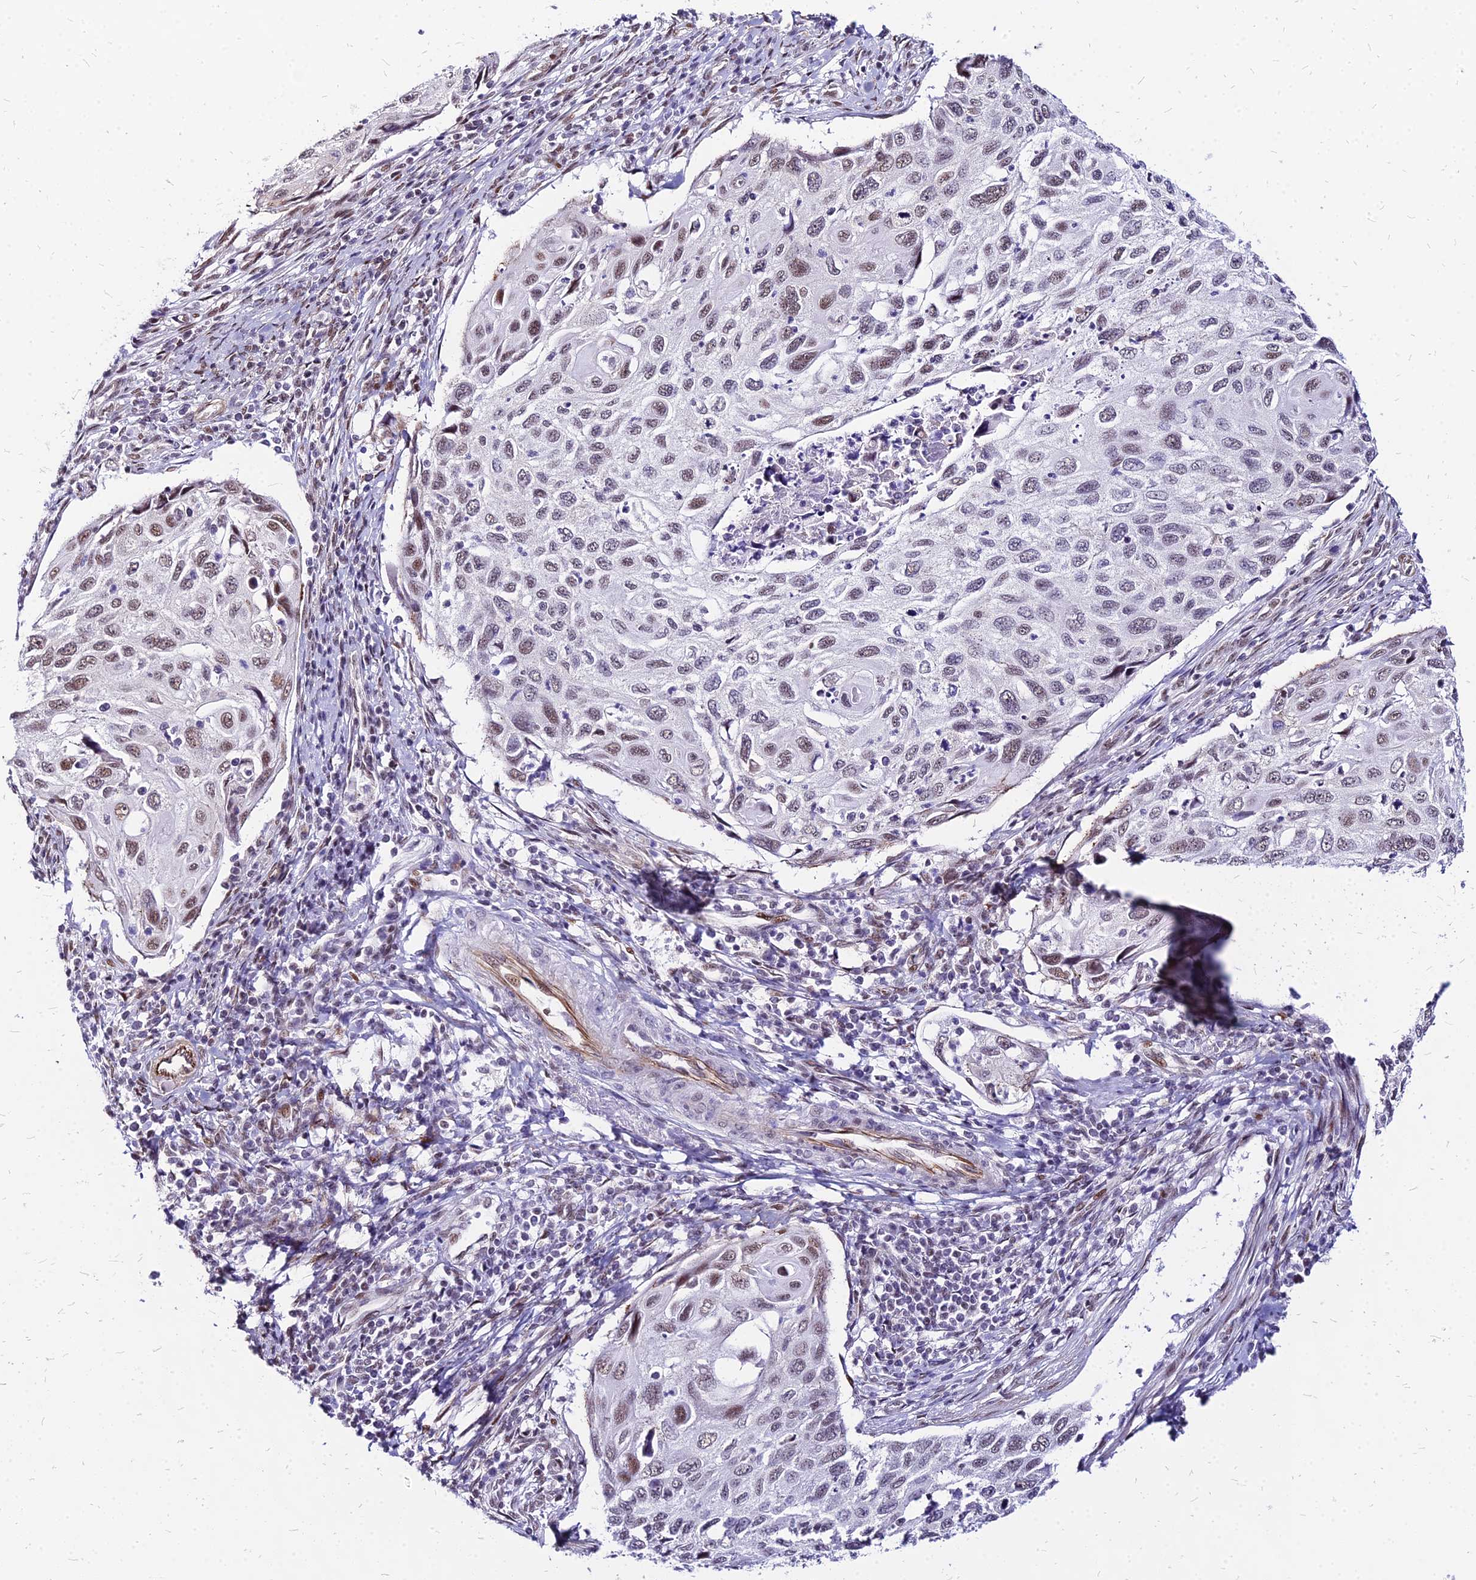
{"staining": {"intensity": "moderate", "quantity": "25%-75%", "location": "nuclear"}, "tissue": "cervical cancer", "cell_type": "Tumor cells", "image_type": "cancer", "snomed": [{"axis": "morphology", "description": "Squamous cell carcinoma, NOS"}, {"axis": "topography", "description": "Cervix"}], "caption": "A medium amount of moderate nuclear expression is present in approximately 25%-75% of tumor cells in squamous cell carcinoma (cervical) tissue.", "gene": "FDX2", "patient": {"sex": "female", "age": 70}}